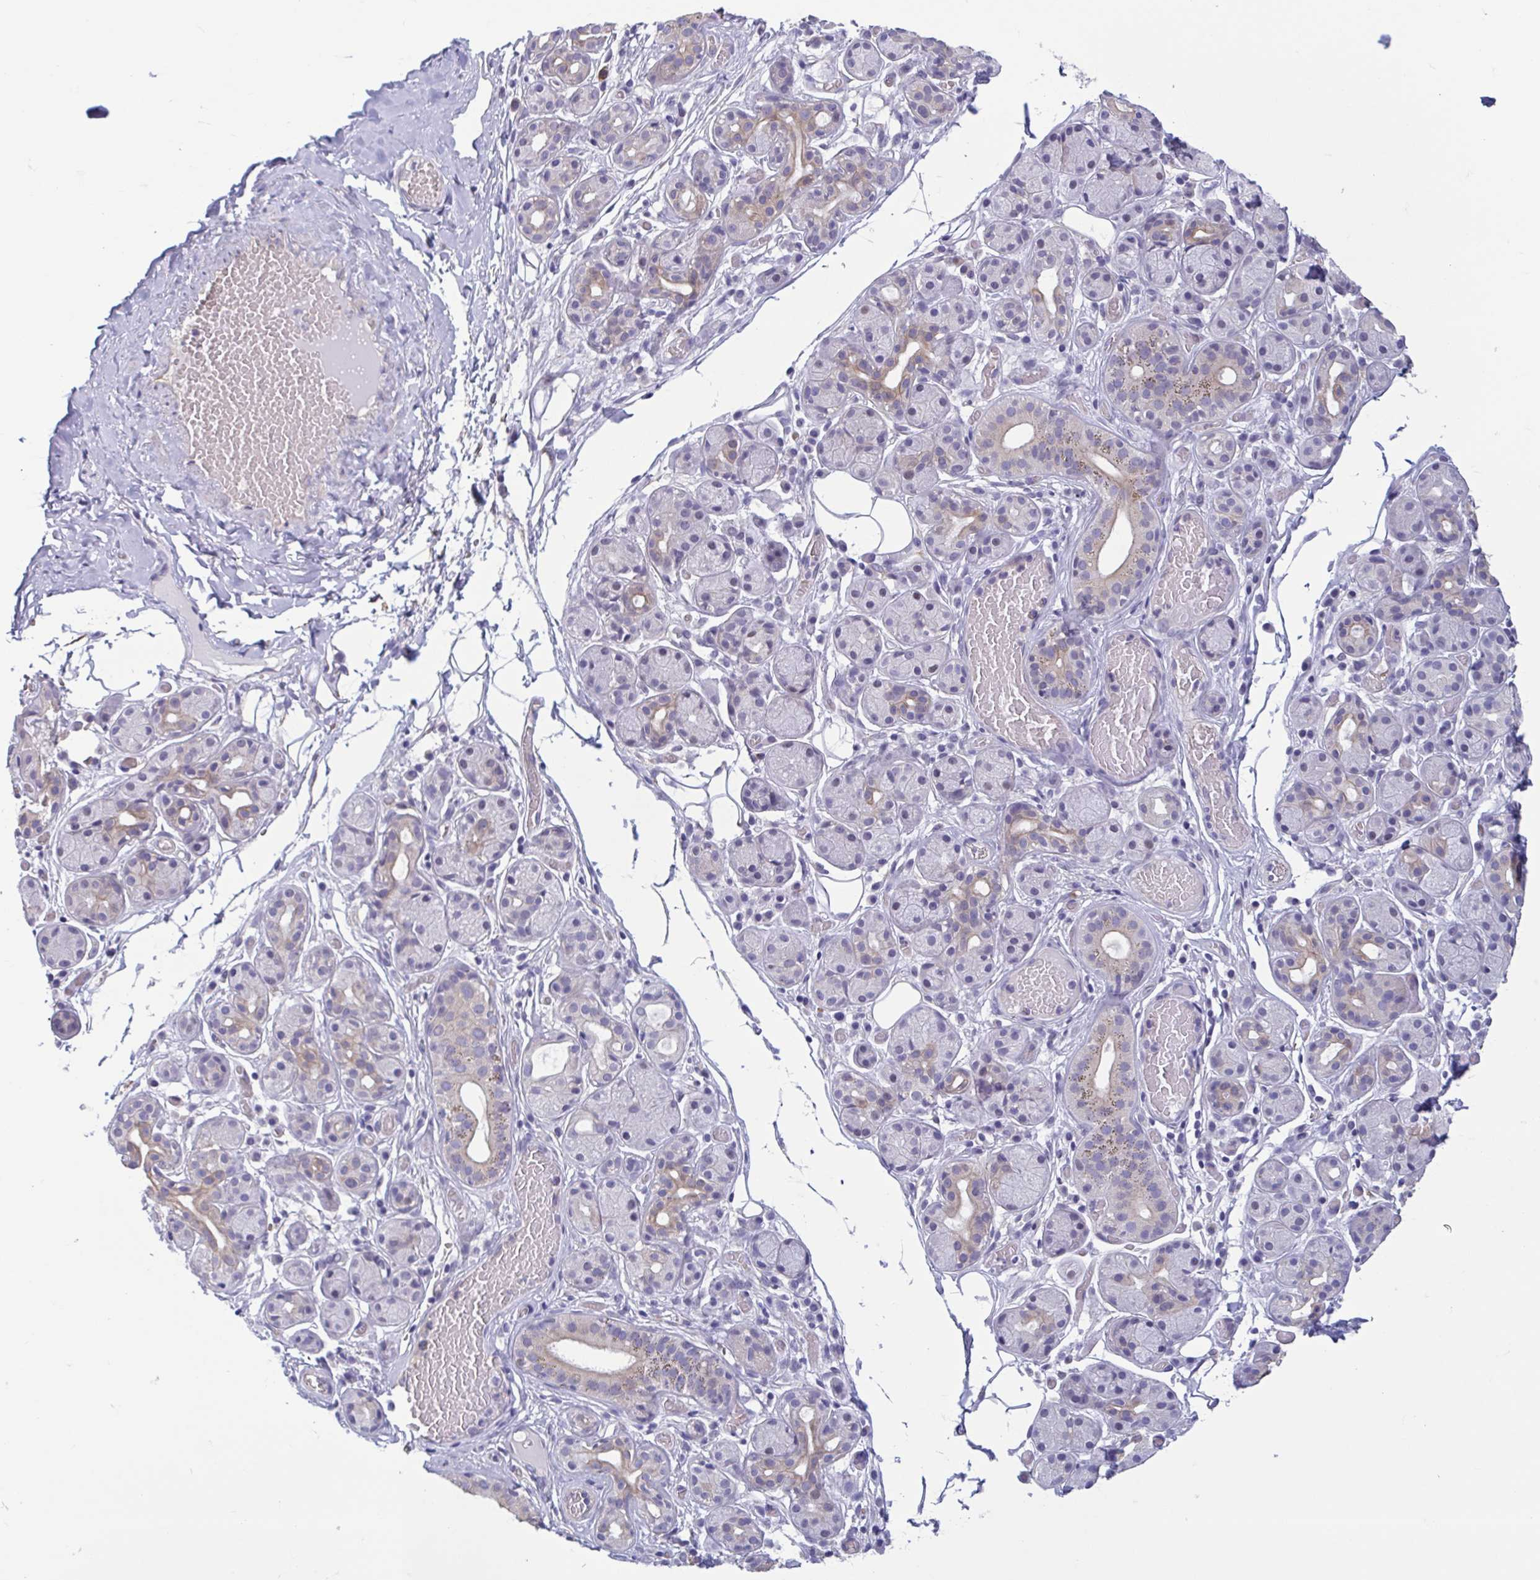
{"staining": {"intensity": "weak", "quantity": "<25%", "location": "cytoplasmic/membranous"}, "tissue": "salivary gland", "cell_type": "Glandular cells", "image_type": "normal", "snomed": [{"axis": "morphology", "description": "Normal tissue, NOS"}, {"axis": "topography", "description": "Salivary gland"}, {"axis": "topography", "description": "Peripheral nerve tissue"}], "caption": "Human salivary gland stained for a protein using immunohistochemistry shows no positivity in glandular cells.", "gene": "MORC4", "patient": {"sex": "male", "age": 71}}